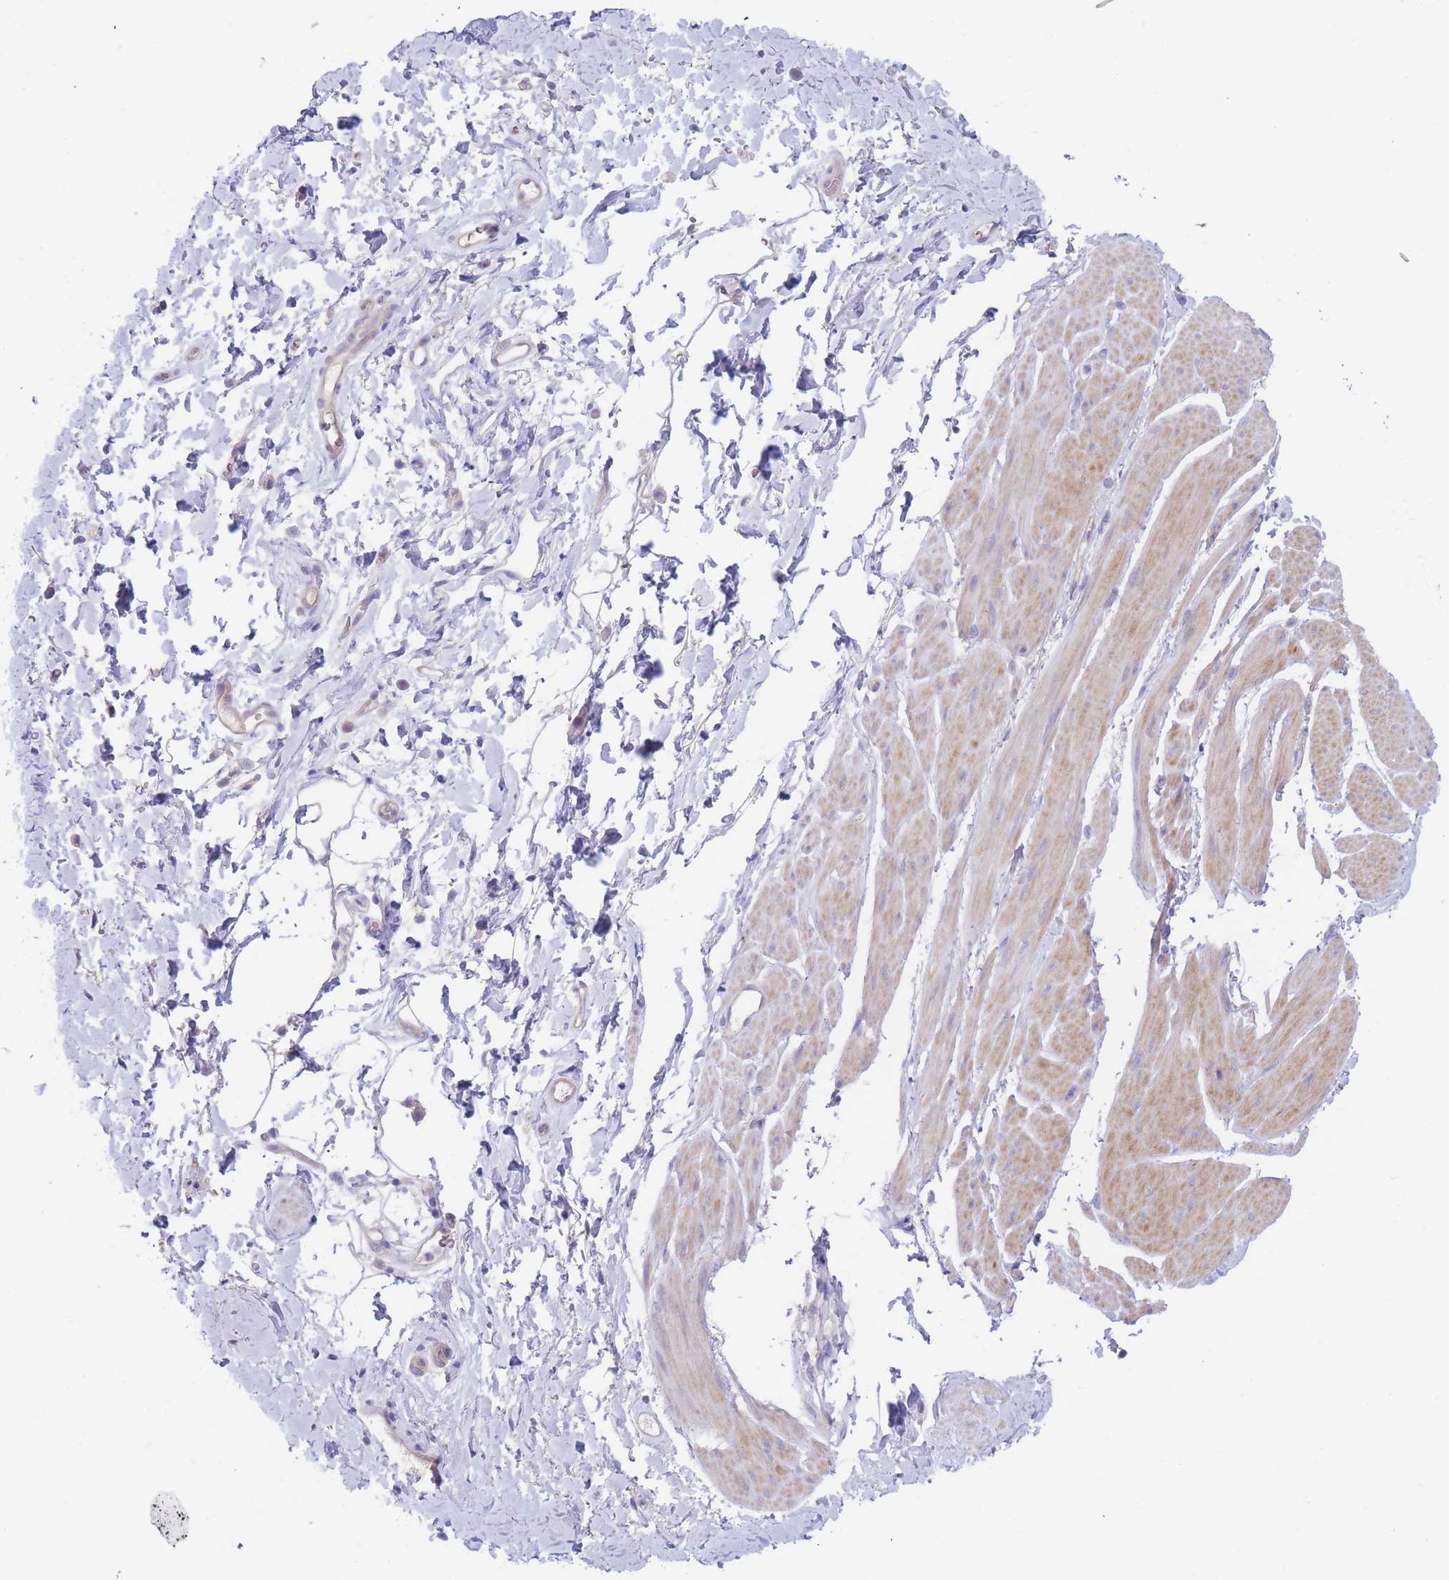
{"staining": {"intensity": "moderate", "quantity": "<25%", "location": "cytoplasmic/membranous"}, "tissue": "smooth muscle", "cell_type": "Smooth muscle cells", "image_type": "normal", "snomed": [{"axis": "morphology", "description": "Normal tissue, NOS"}, {"axis": "topography", "description": "Smooth muscle"}, {"axis": "topography", "description": "Peripheral nerve tissue"}], "caption": "Moderate cytoplasmic/membranous protein staining is present in approximately <25% of smooth muscle cells in smooth muscle. (IHC, brightfield microscopy, high magnification).", "gene": "ZNF281", "patient": {"sex": "male", "age": 69}}